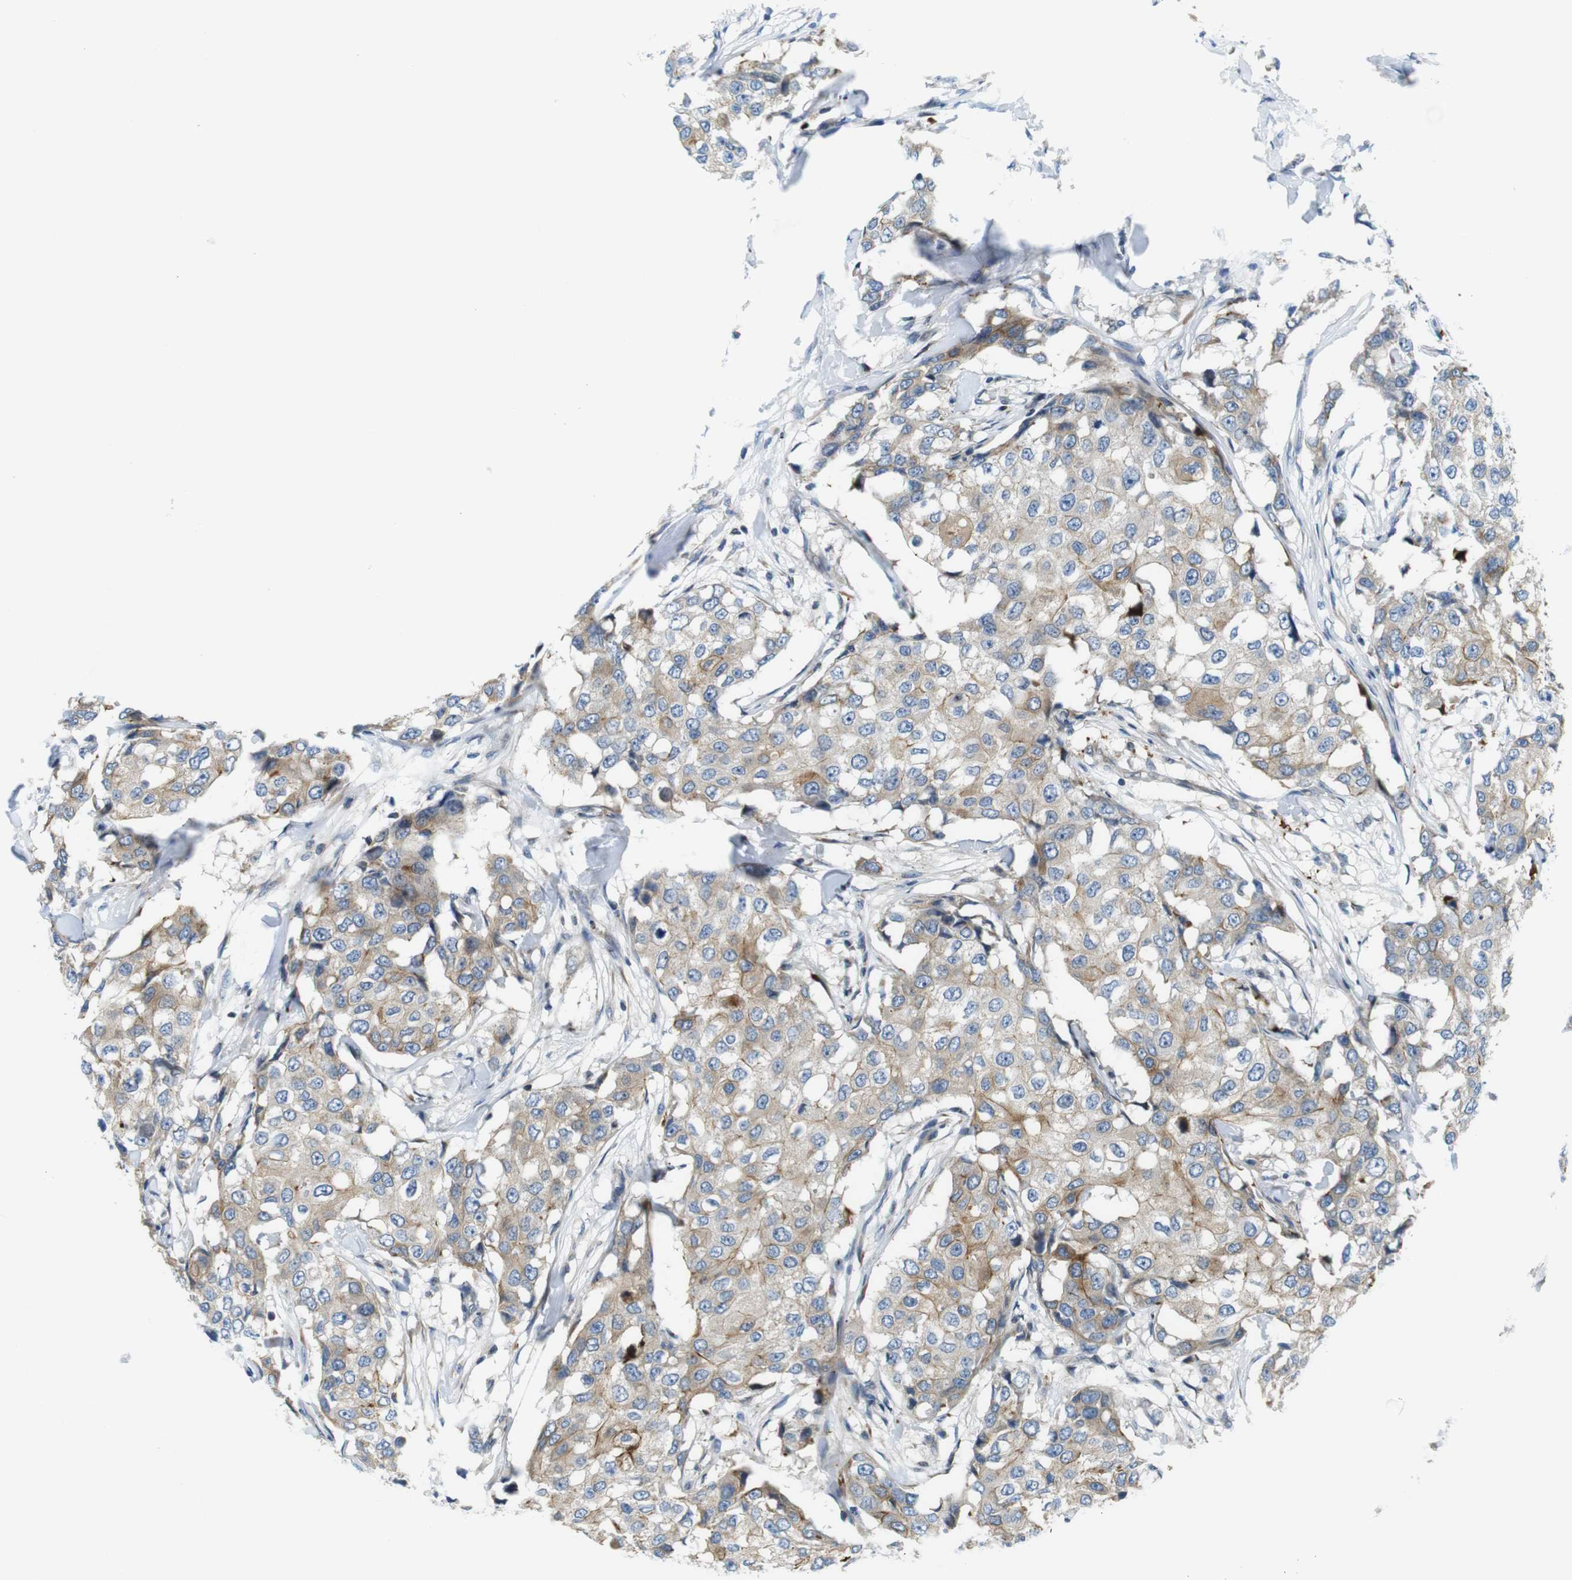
{"staining": {"intensity": "weak", "quantity": ">75%", "location": "cytoplasmic/membranous"}, "tissue": "breast cancer", "cell_type": "Tumor cells", "image_type": "cancer", "snomed": [{"axis": "morphology", "description": "Duct carcinoma"}, {"axis": "topography", "description": "Breast"}], "caption": "Tumor cells display low levels of weak cytoplasmic/membranous positivity in about >75% of cells in breast cancer (invasive ductal carcinoma).", "gene": "ZDHHC3", "patient": {"sex": "female", "age": 27}}